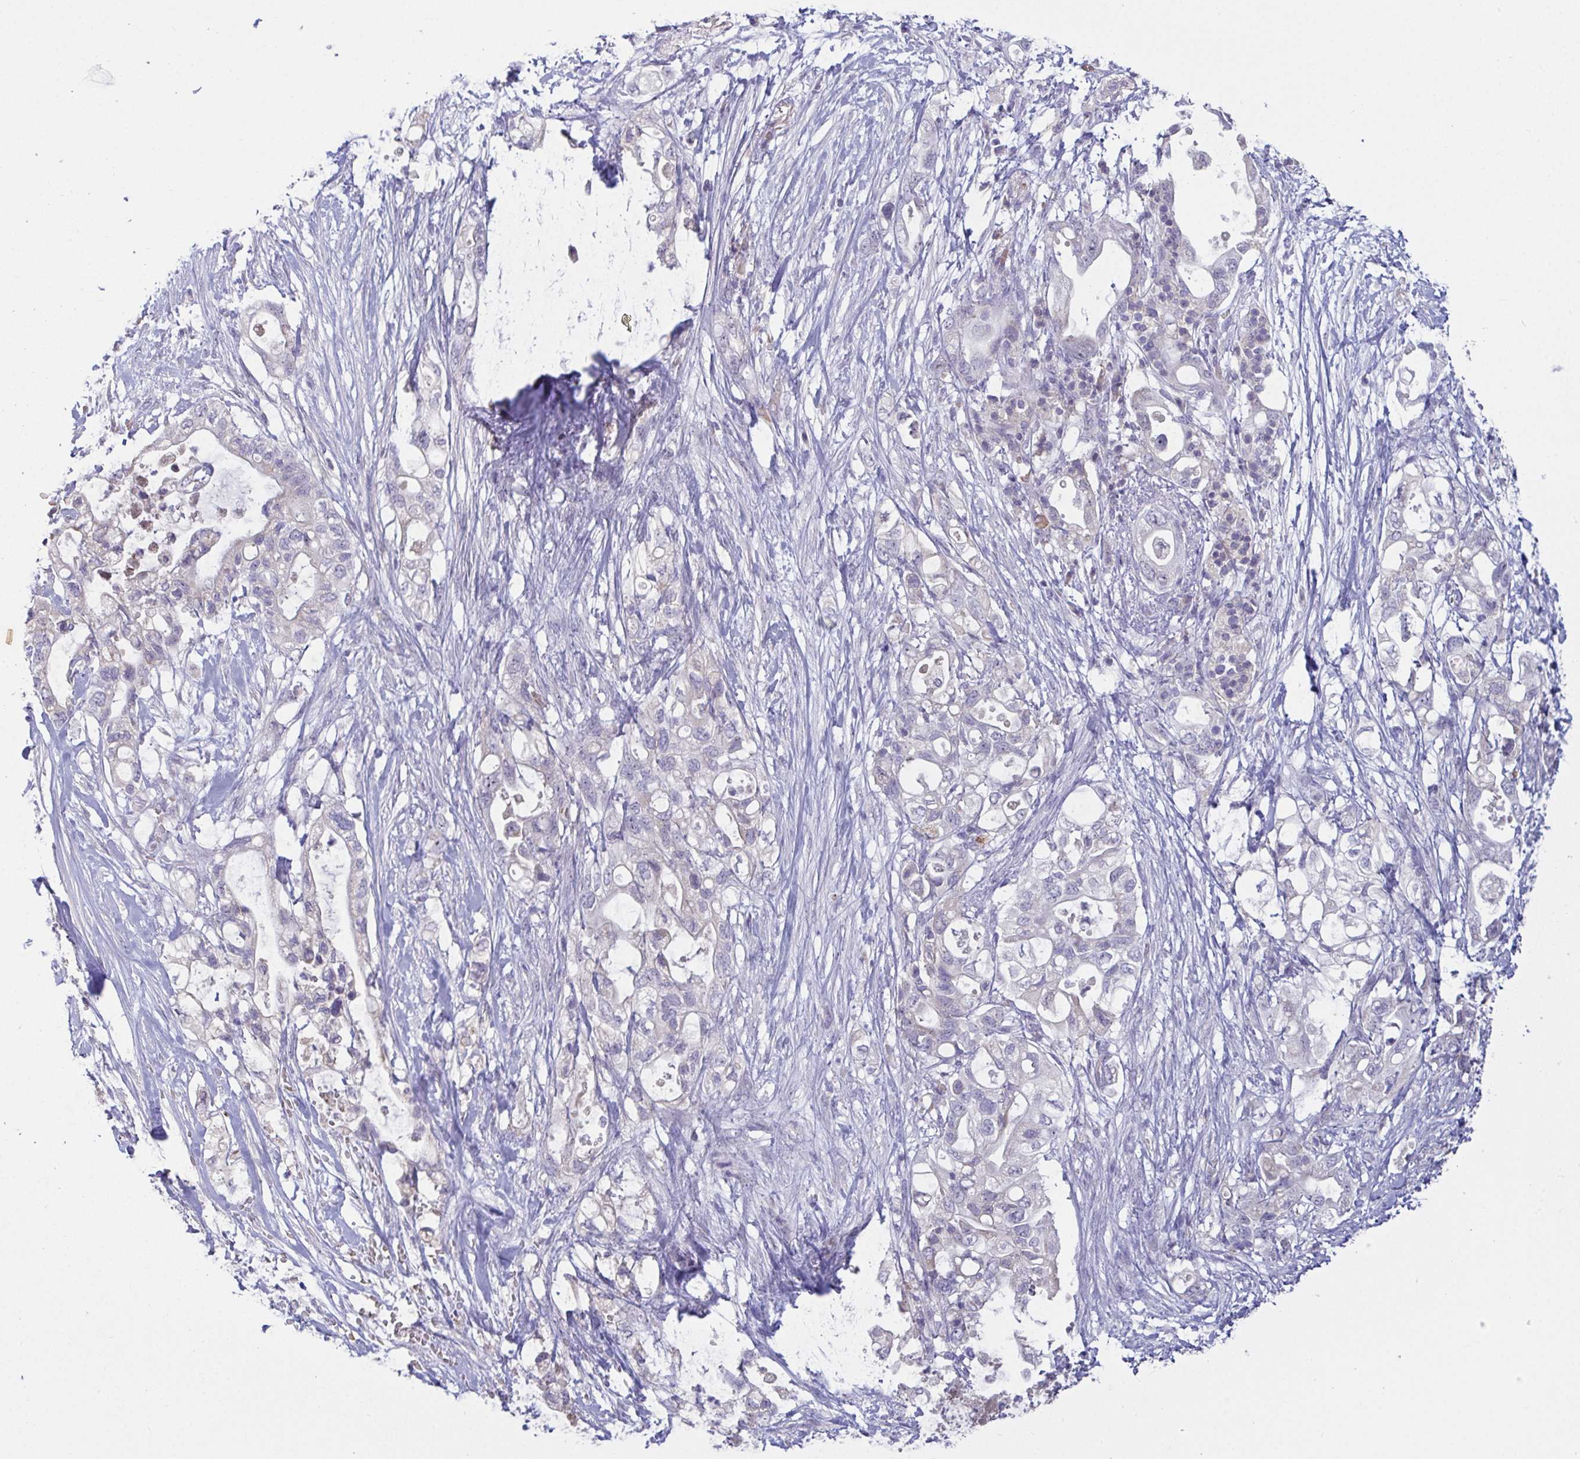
{"staining": {"intensity": "negative", "quantity": "none", "location": "none"}, "tissue": "pancreatic cancer", "cell_type": "Tumor cells", "image_type": "cancer", "snomed": [{"axis": "morphology", "description": "Adenocarcinoma, NOS"}, {"axis": "topography", "description": "Pancreas"}], "caption": "This is a micrograph of immunohistochemistry staining of pancreatic cancer (adenocarcinoma), which shows no expression in tumor cells.", "gene": "MYC", "patient": {"sex": "female", "age": 72}}